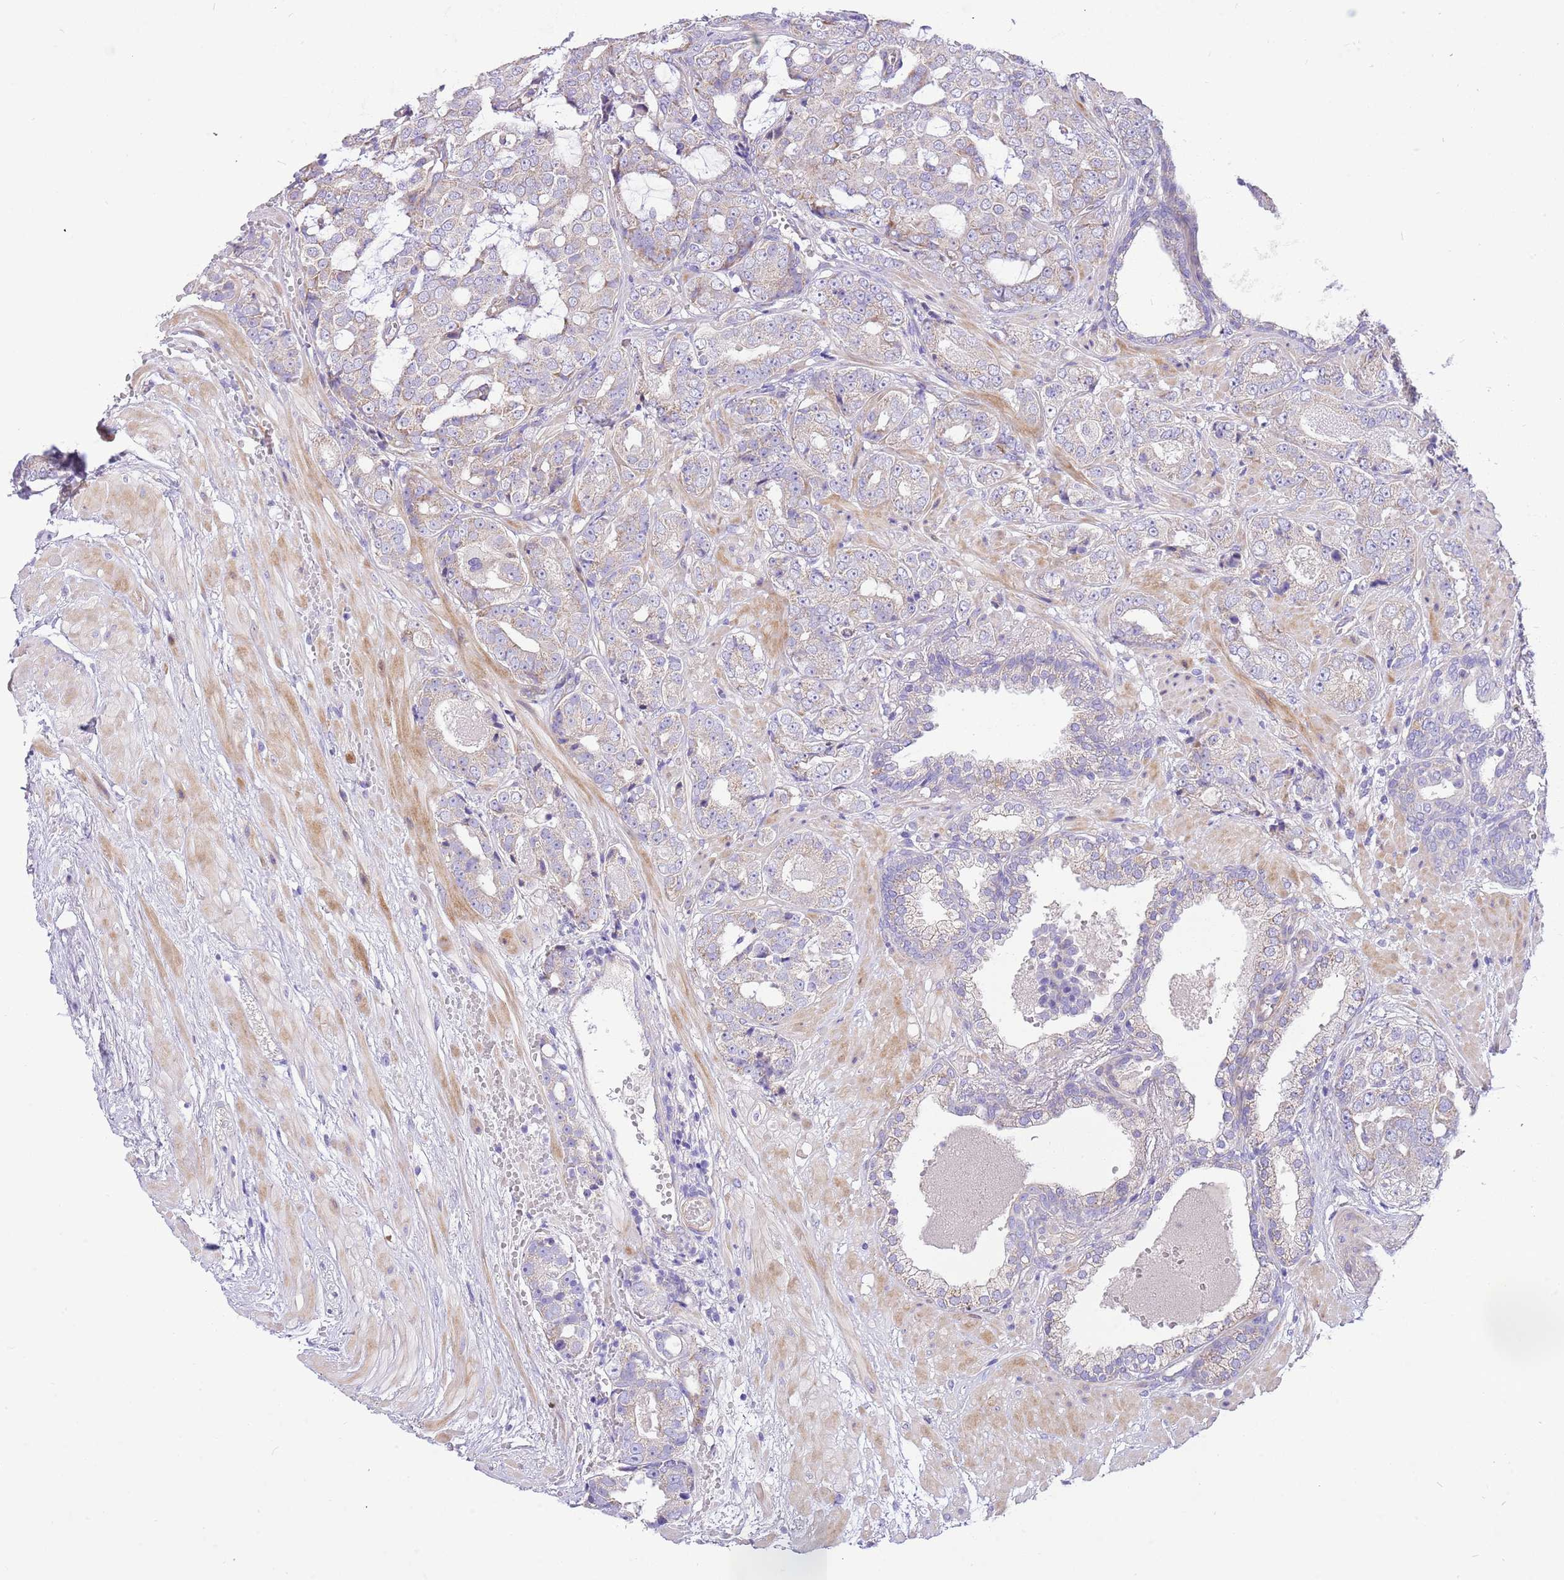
{"staining": {"intensity": "weak", "quantity": "25%-75%", "location": "cytoplasmic/membranous"}, "tissue": "prostate cancer", "cell_type": "Tumor cells", "image_type": "cancer", "snomed": [{"axis": "morphology", "description": "Adenocarcinoma, High grade"}, {"axis": "topography", "description": "Prostate"}], "caption": "Brown immunohistochemical staining in adenocarcinoma (high-grade) (prostate) exhibits weak cytoplasmic/membranous staining in approximately 25%-75% of tumor cells.", "gene": "SERINC3", "patient": {"sex": "male", "age": 71}}